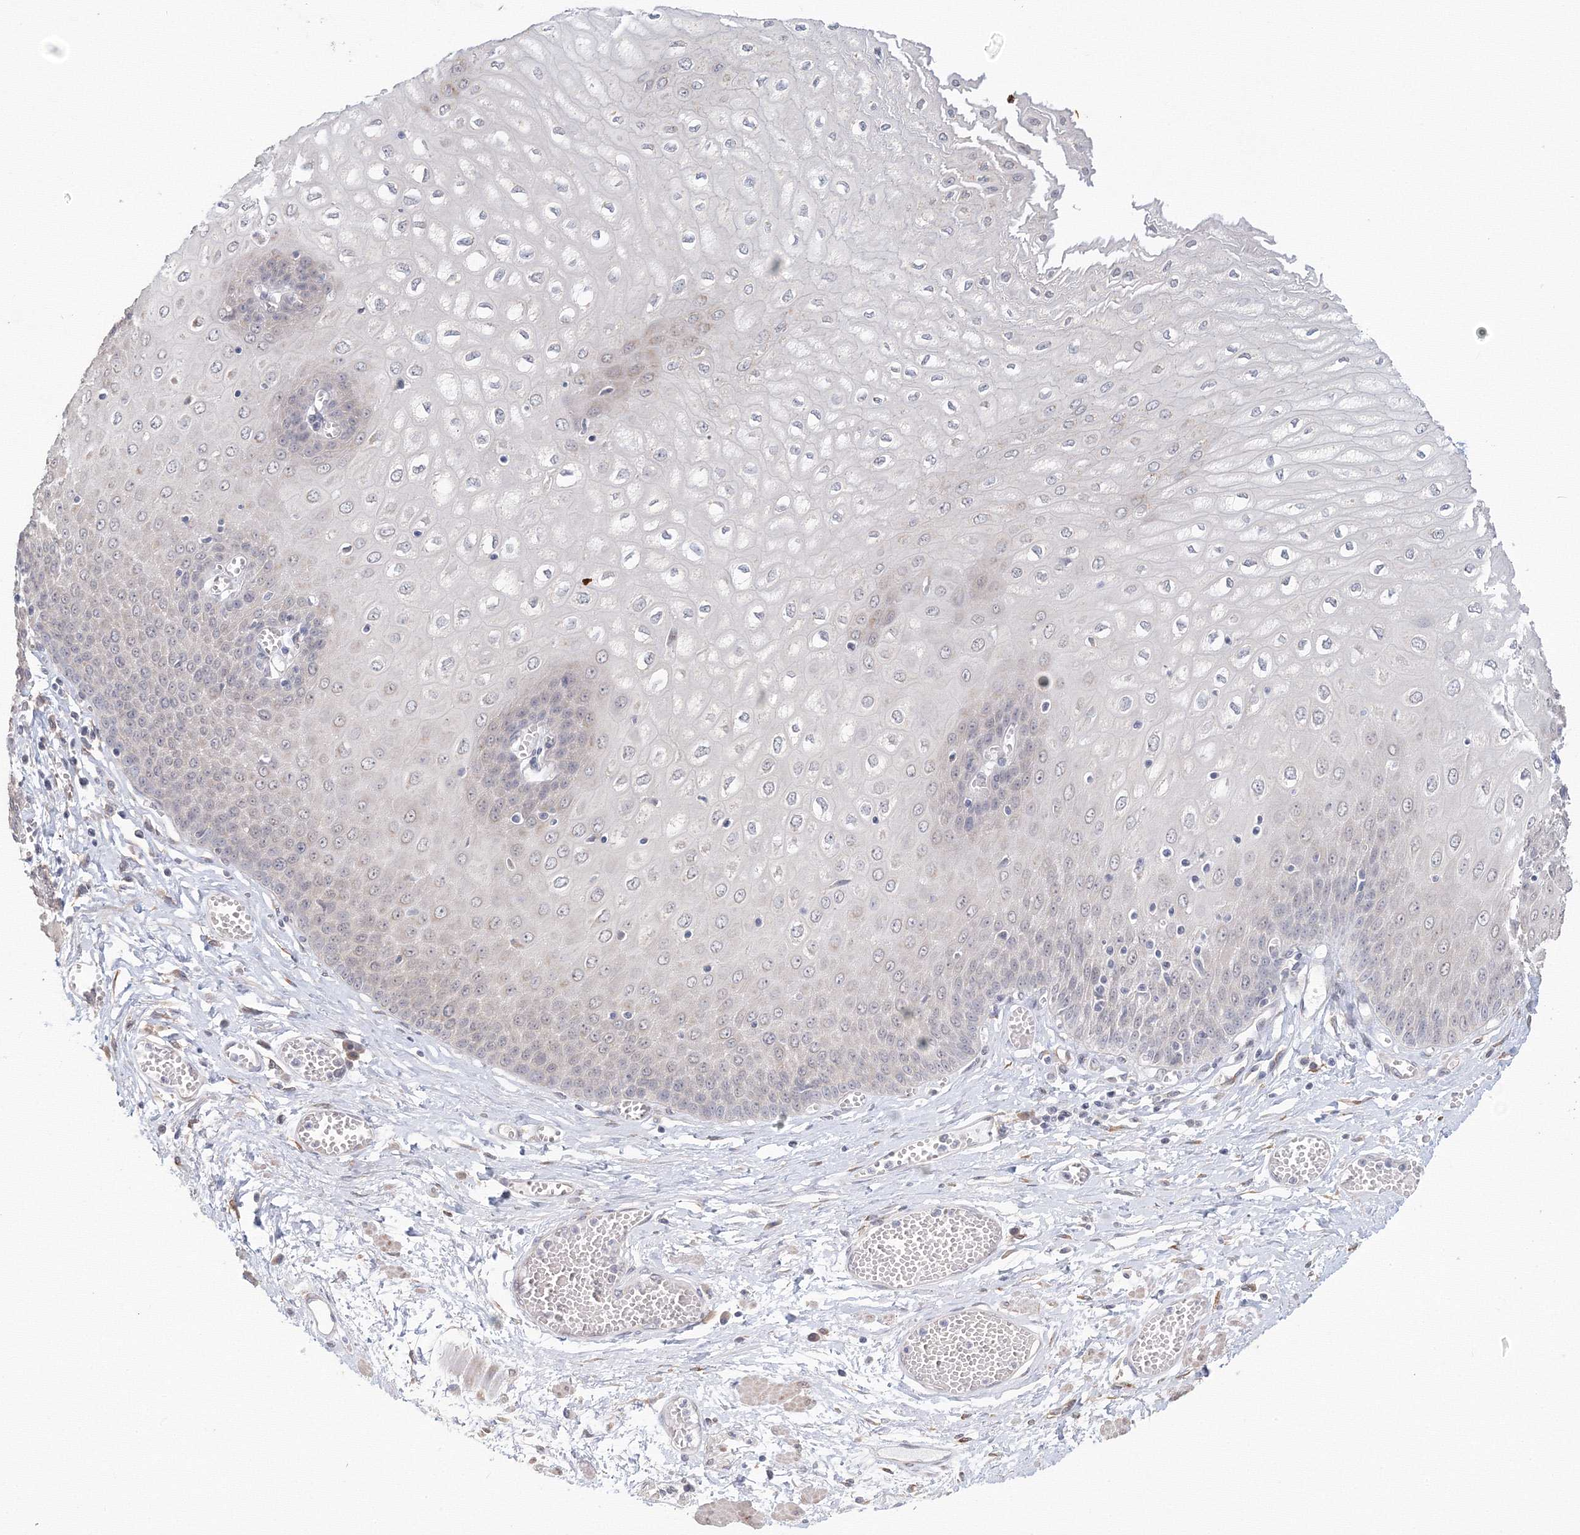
{"staining": {"intensity": "moderate", "quantity": "<25%", "location": "cytoplasmic/membranous"}, "tissue": "esophagus", "cell_type": "Squamous epithelial cells", "image_type": "normal", "snomed": [{"axis": "morphology", "description": "Normal tissue, NOS"}, {"axis": "topography", "description": "Esophagus"}], "caption": "Immunohistochemical staining of unremarkable human esophagus shows low levels of moderate cytoplasmic/membranous positivity in approximately <25% of squamous epithelial cells.", "gene": "DHRS12", "patient": {"sex": "male", "age": 60}}